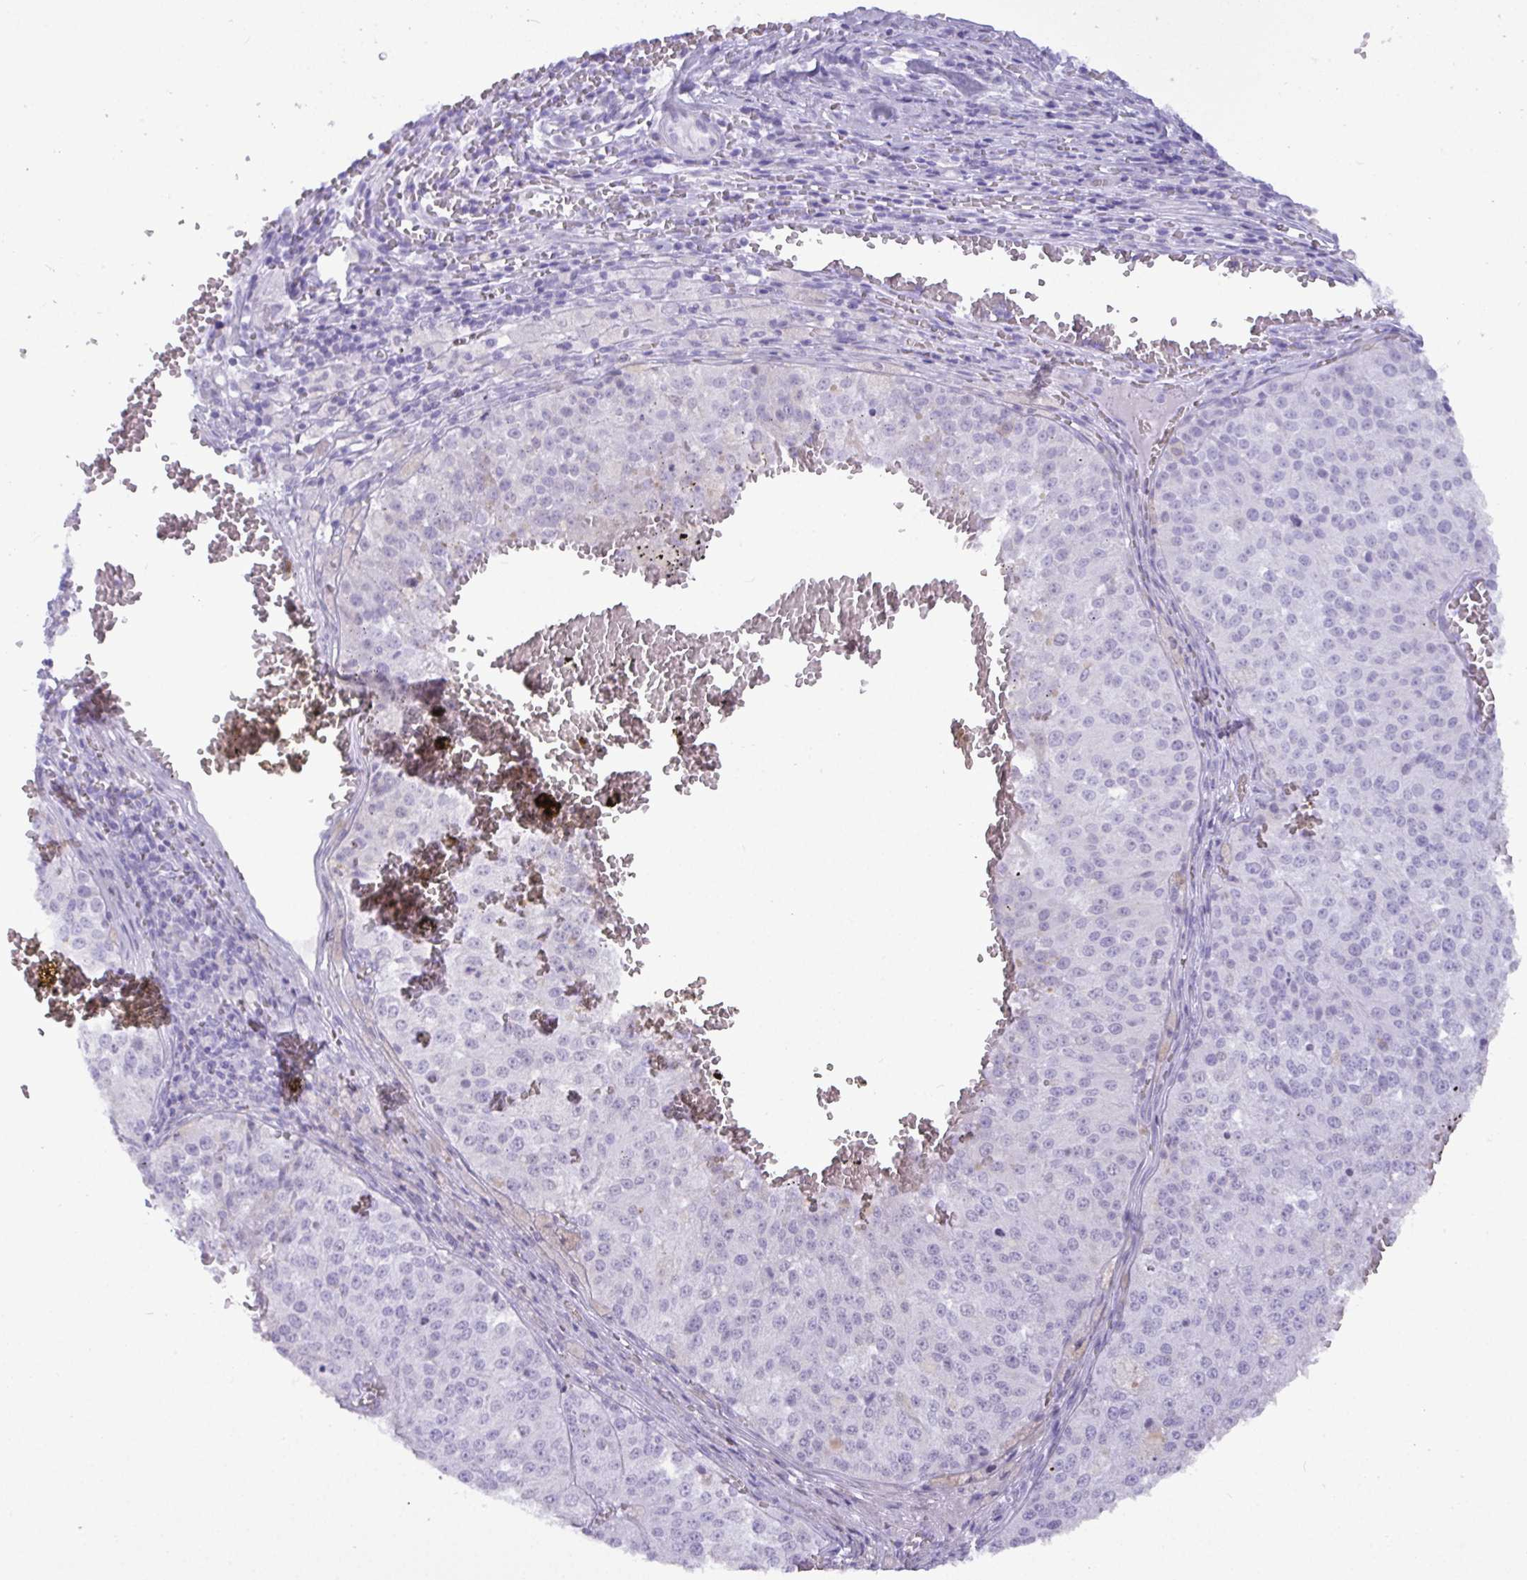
{"staining": {"intensity": "negative", "quantity": "none", "location": "none"}, "tissue": "melanoma", "cell_type": "Tumor cells", "image_type": "cancer", "snomed": [{"axis": "morphology", "description": "Malignant melanoma, Metastatic site"}, {"axis": "topography", "description": "Lymph node"}], "caption": "A high-resolution micrograph shows IHC staining of melanoma, which reveals no significant positivity in tumor cells.", "gene": "C4orf33", "patient": {"sex": "female", "age": 64}}